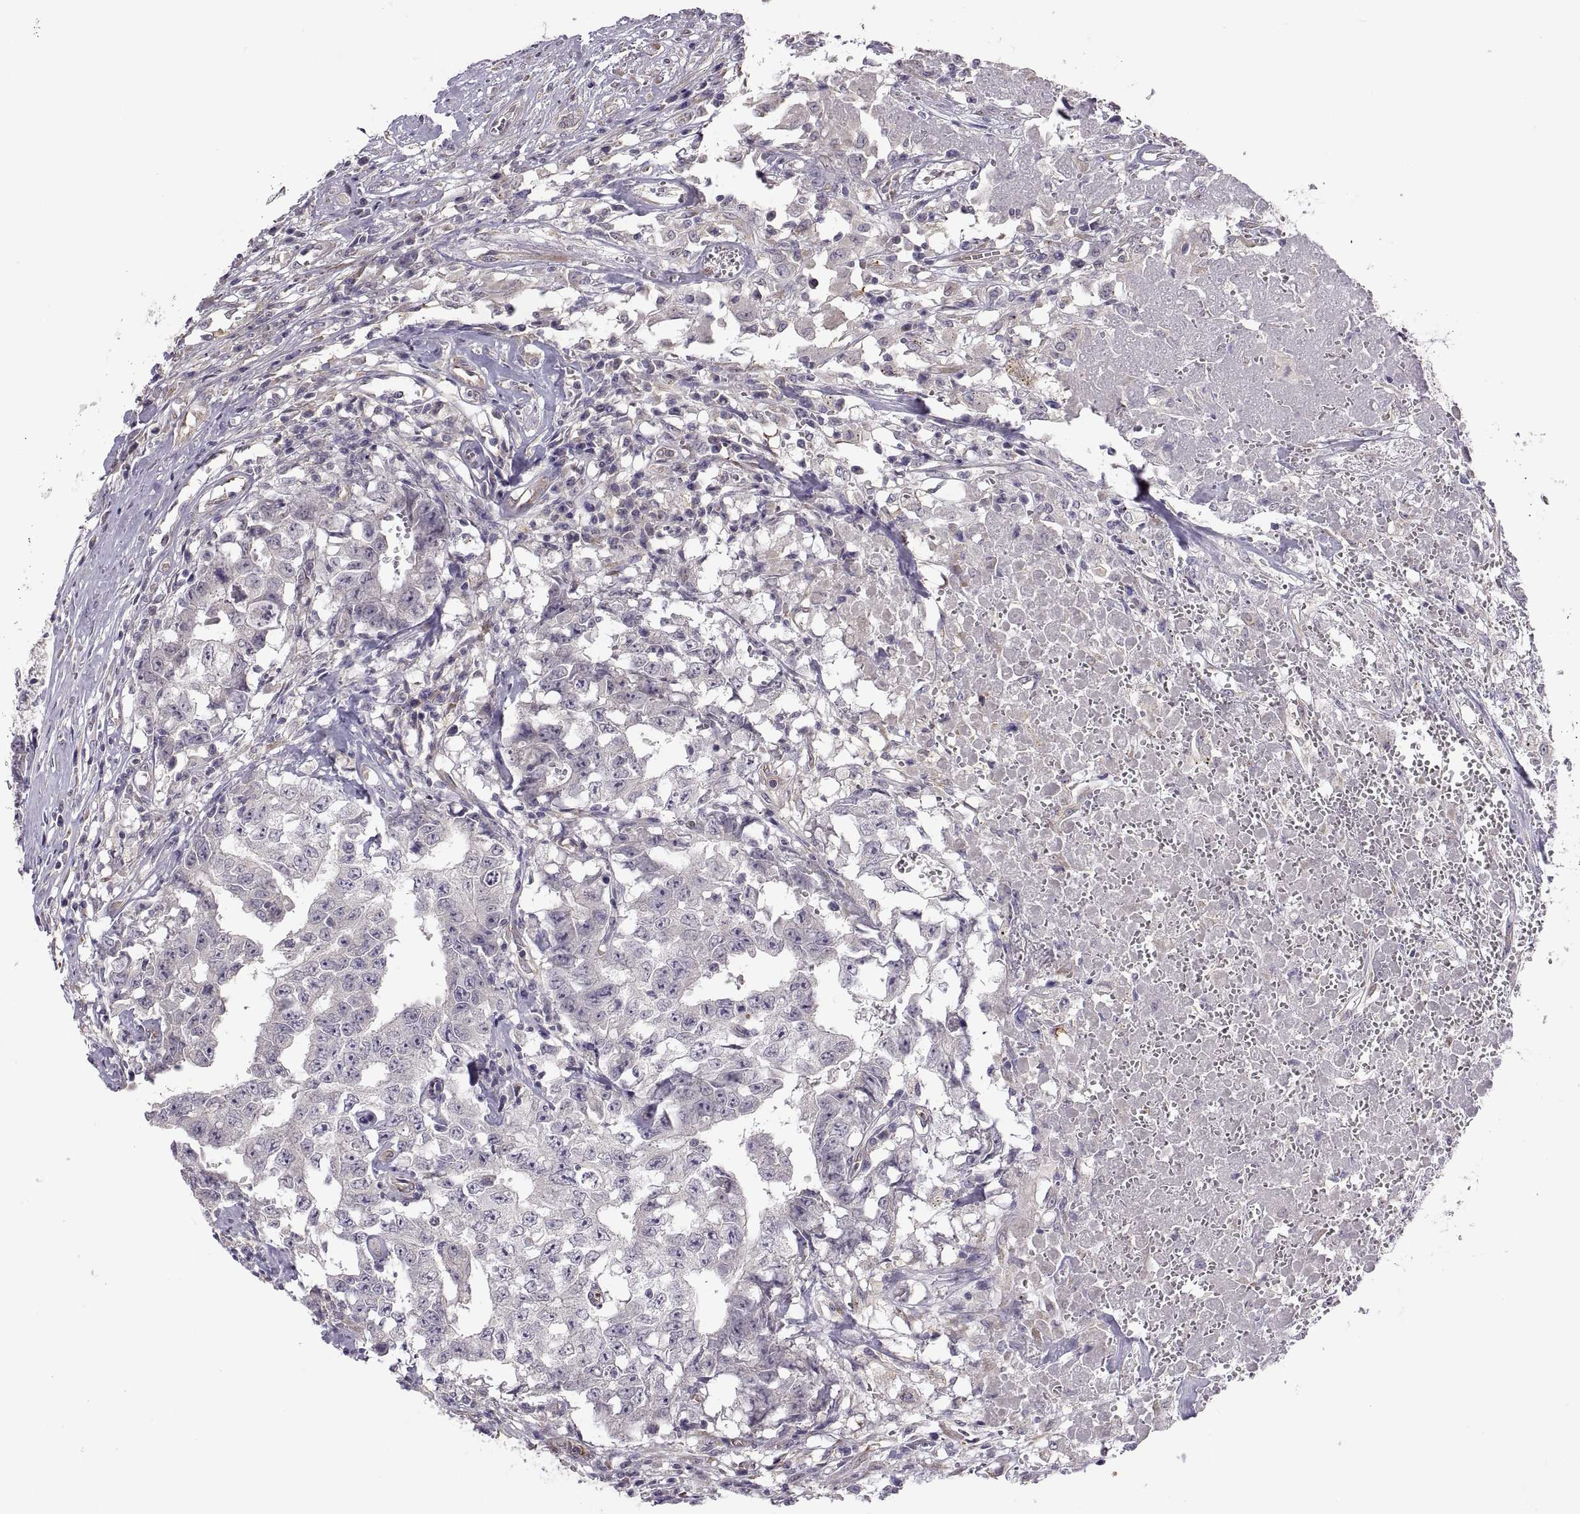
{"staining": {"intensity": "weak", "quantity": "<25%", "location": "cytoplasmic/membranous"}, "tissue": "testis cancer", "cell_type": "Tumor cells", "image_type": "cancer", "snomed": [{"axis": "morphology", "description": "Carcinoma, Embryonal, NOS"}, {"axis": "topography", "description": "Testis"}], "caption": "The histopathology image reveals no staining of tumor cells in testis embryonal carcinoma. (Brightfield microscopy of DAB (3,3'-diaminobenzidine) IHC at high magnification).", "gene": "ACSBG2", "patient": {"sex": "male", "age": 36}}